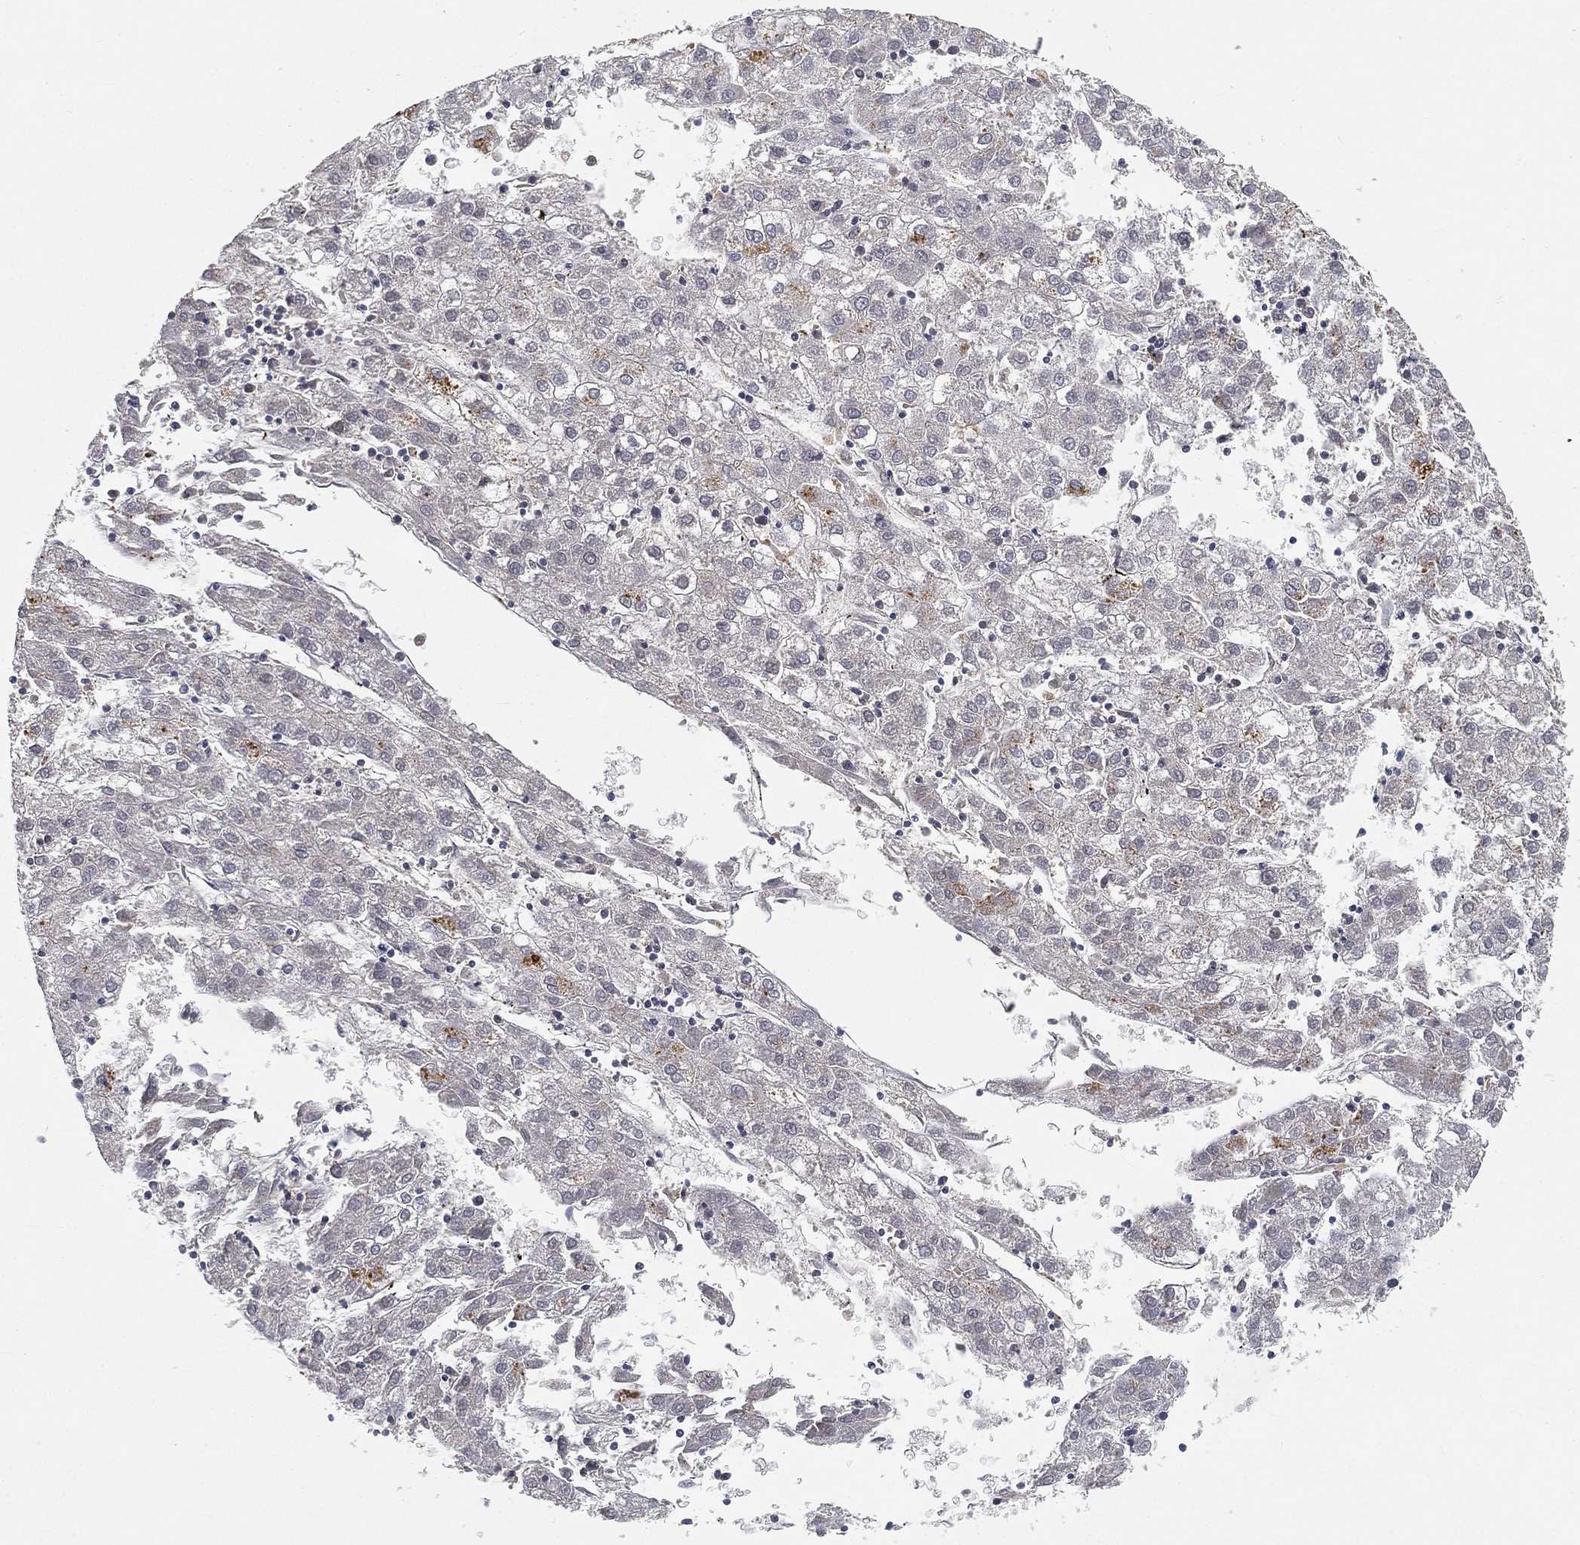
{"staining": {"intensity": "negative", "quantity": "none", "location": "none"}, "tissue": "liver cancer", "cell_type": "Tumor cells", "image_type": "cancer", "snomed": [{"axis": "morphology", "description": "Carcinoma, Hepatocellular, NOS"}, {"axis": "topography", "description": "Liver"}], "caption": "Tumor cells are negative for brown protein staining in liver cancer.", "gene": "CTSL", "patient": {"sex": "male", "age": 72}}